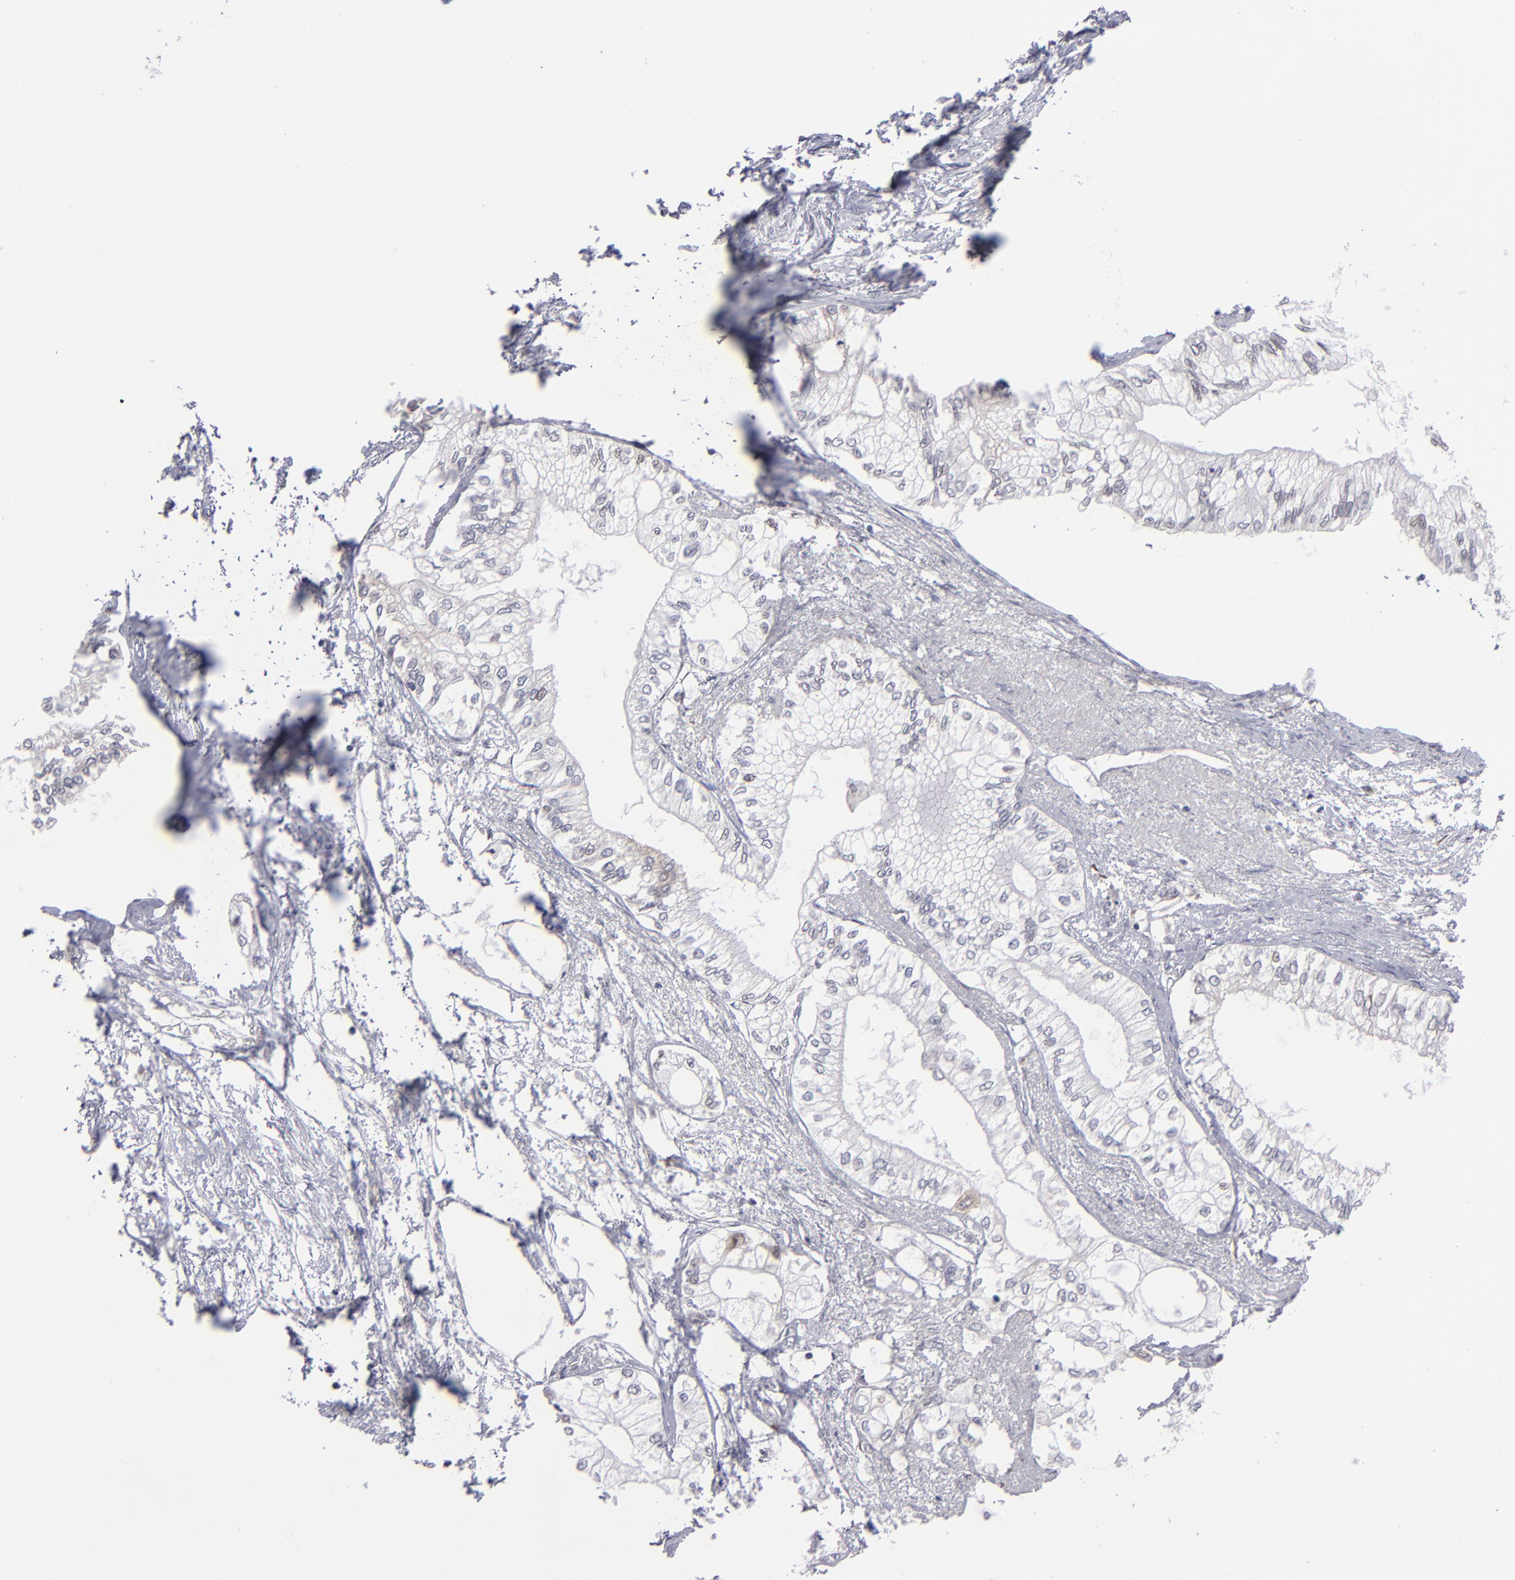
{"staining": {"intensity": "weak", "quantity": "<25%", "location": "cytoplasmic/membranous"}, "tissue": "pancreatic cancer", "cell_type": "Tumor cells", "image_type": "cancer", "snomed": [{"axis": "morphology", "description": "Adenocarcinoma, NOS"}, {"axis": "topography", "description": "Pancreas"}], "caption": "An image of human pancreatic cancer is negative for staining in tumor cells.", "gene": "CEP97", "patient": {"sex": "male", "age": 79}}